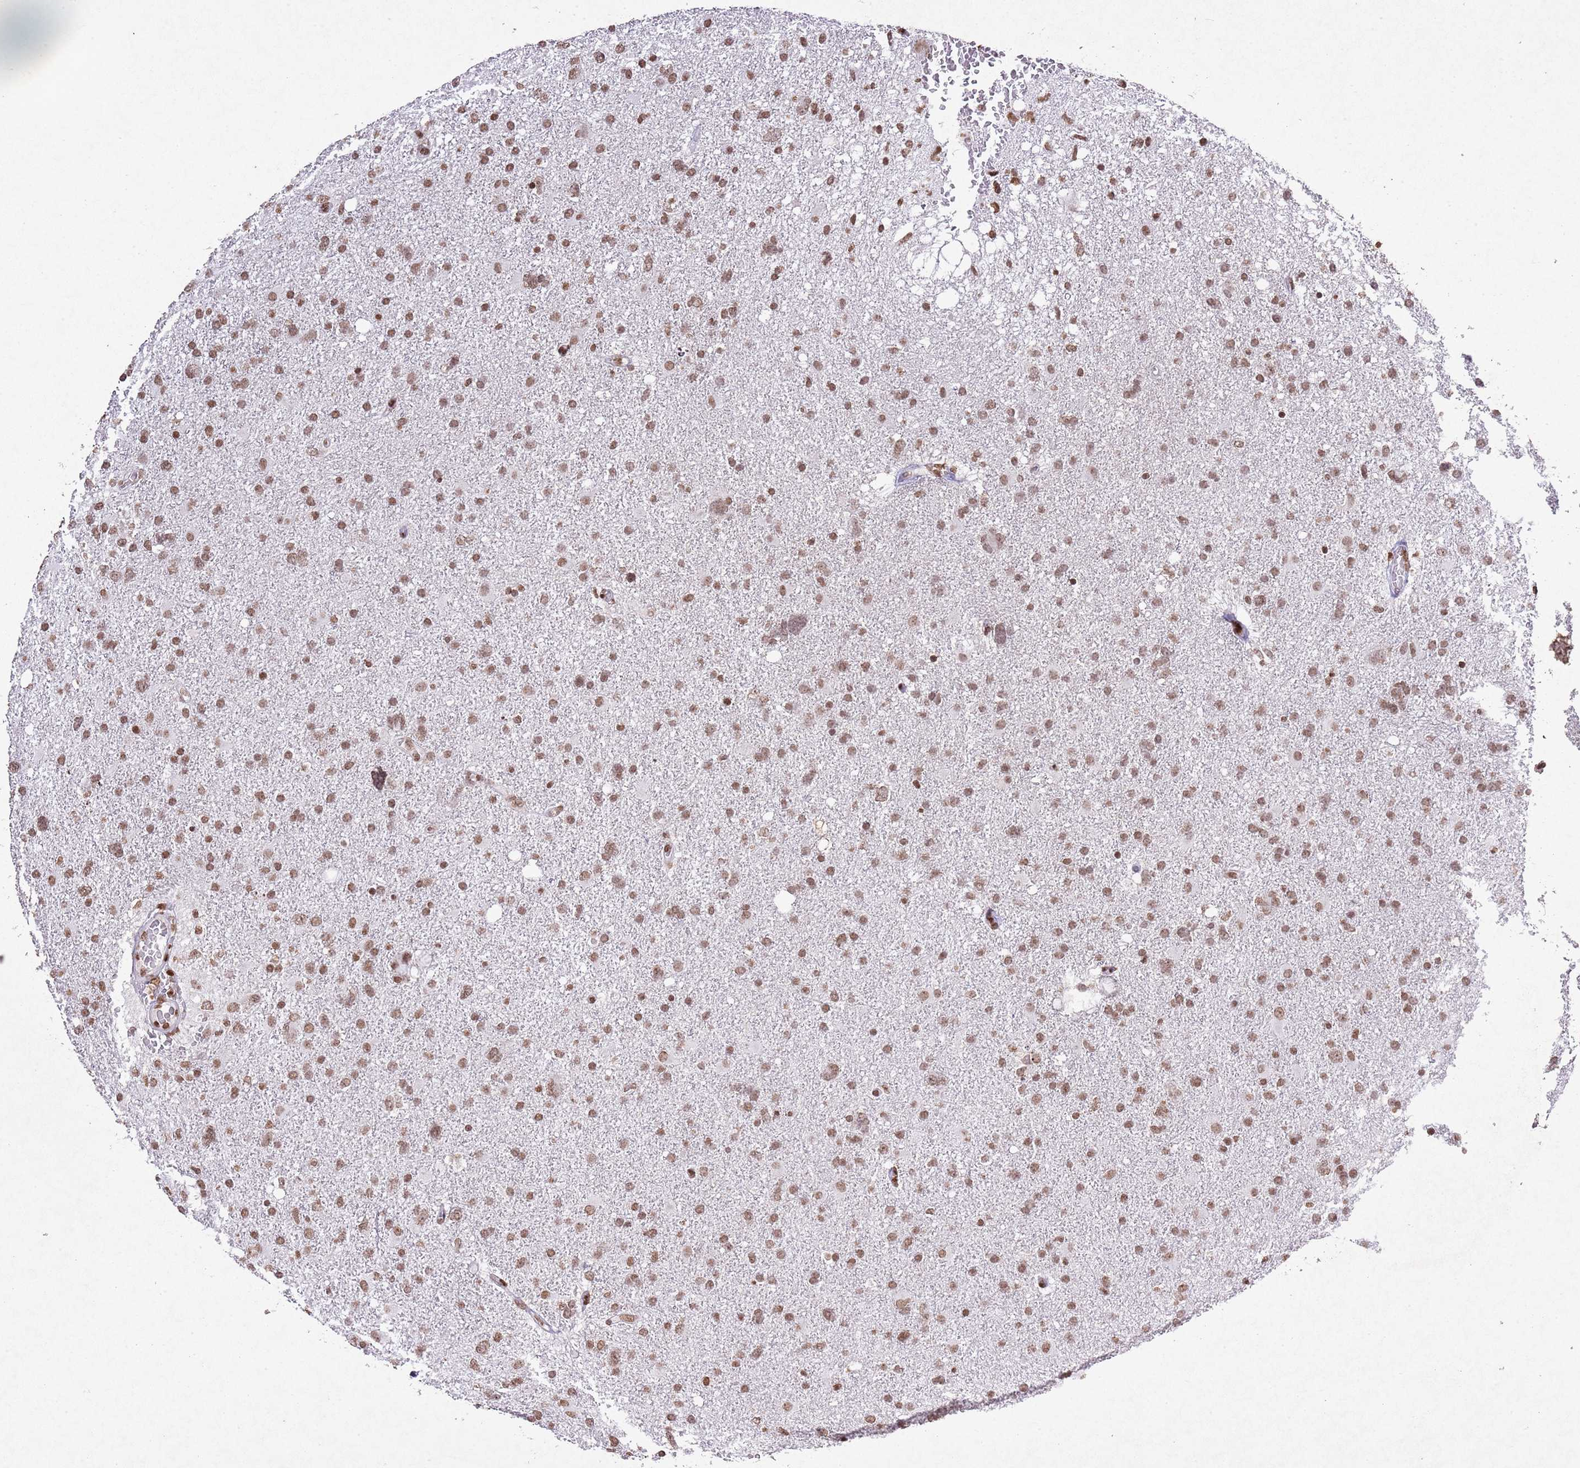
{"staining": {"intensity": "moderate", "quantity": ">75%", "location": "nuclear"}, "tissue": "glioma", "cell_type": "Tumor cells", "image_type": "cancer", "snomed": [{"axis": "morphology", "description": "Glioma, malignant, High grade"}, {"axis": "topography", "description": "Brain"}], "caption": "Malignant glioma (high-grade) stained for a protein exhibits moderate nuclear positivity in tumor cells.", "gene": "BMAL1", "patient": {"sex": "male", "age": 61}}